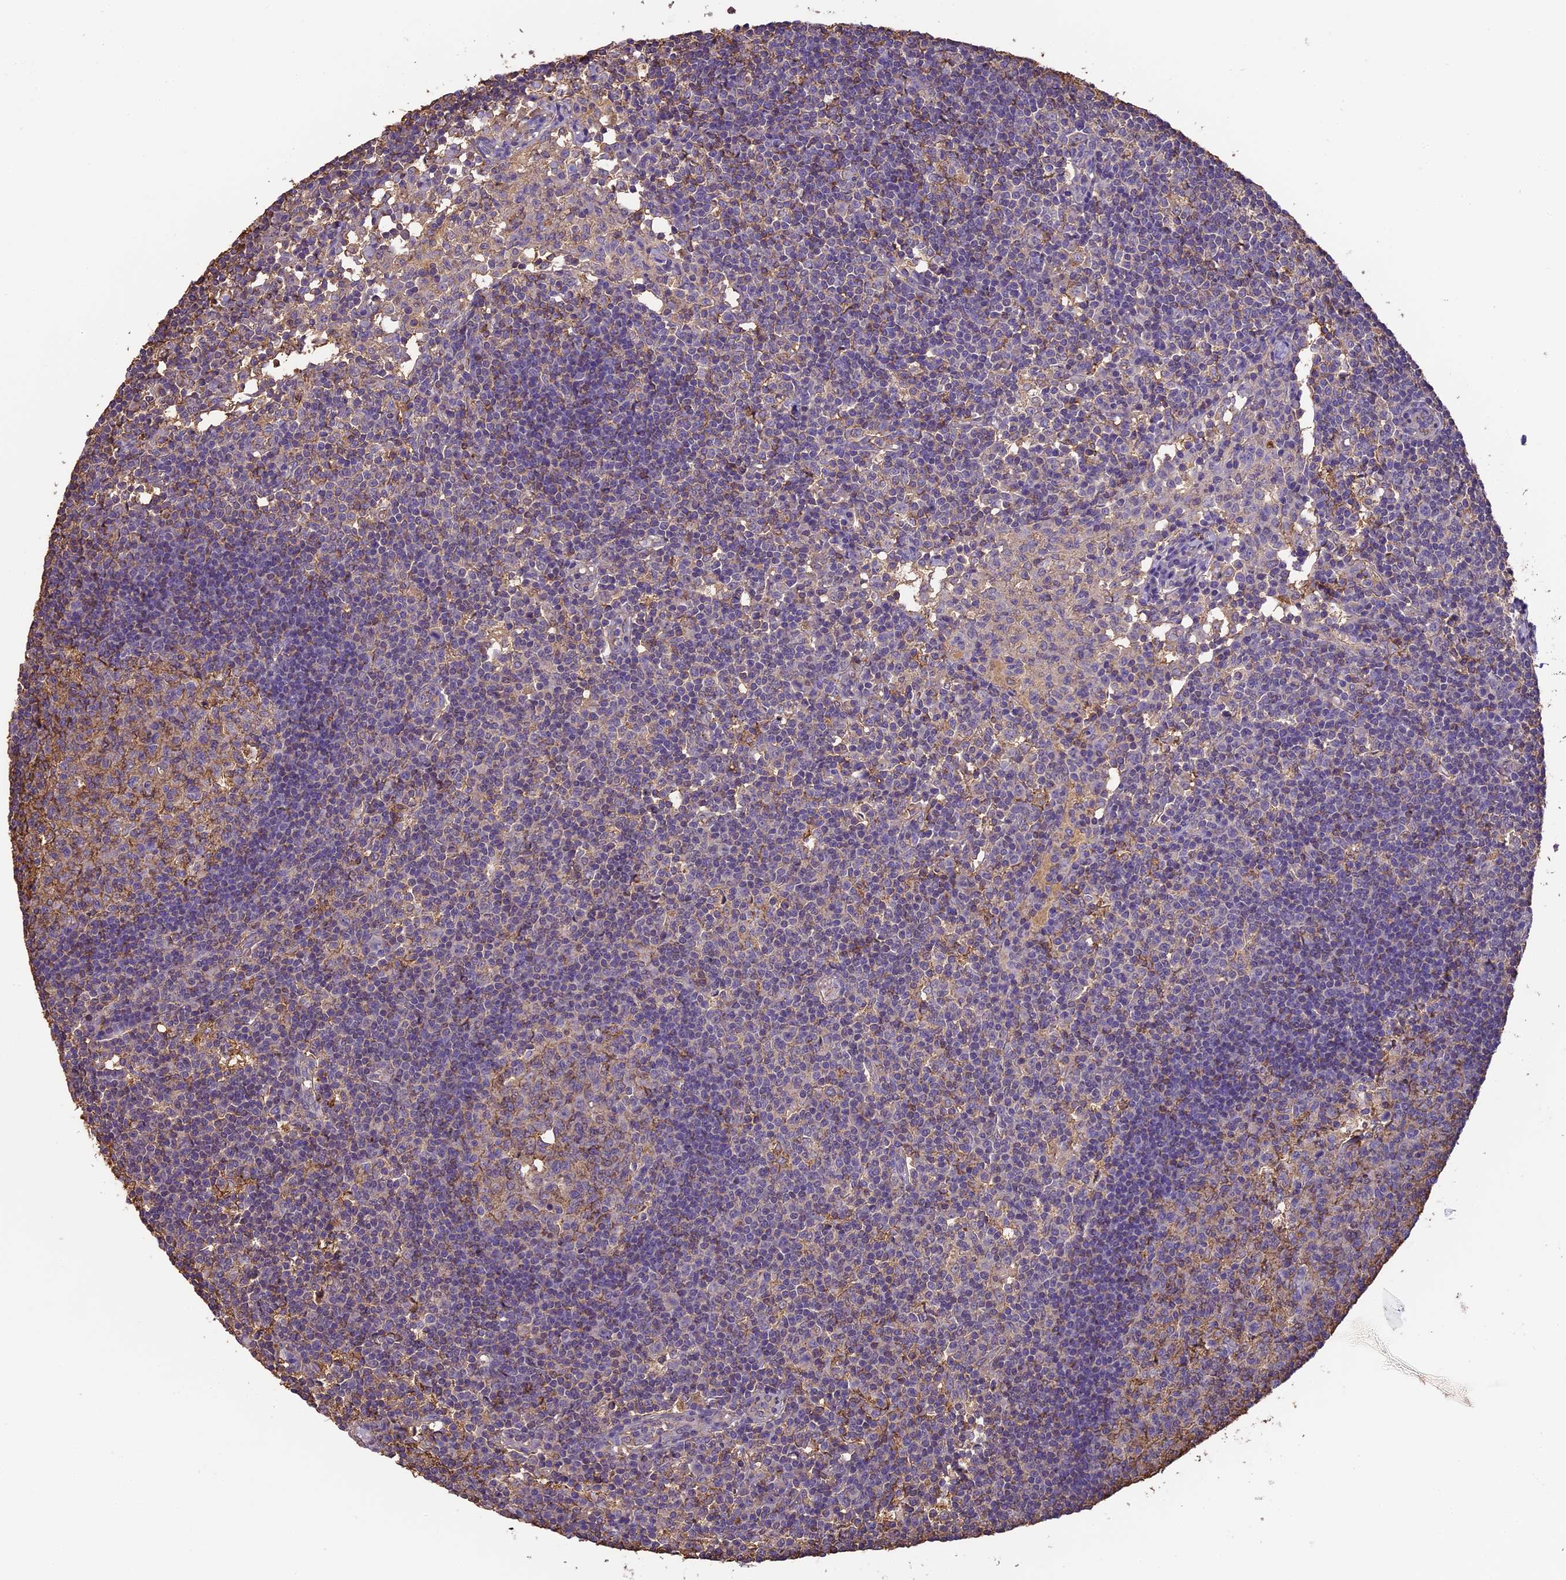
{"staining": {"intensity": "negative", "quantity": "none", "location": "none"}, "tissue": "lymph node", "cell_type": "Germinal center cells", "image_type": "normal", "snomed": [{"axis": "morphology", "description": "Normal tissue, NOS"}, {"axis": "topography", "description": "Lymph node"}], "caption": "DAB immunohistochemical staining of unremarkable human lymph node reveals no significant positivity in germinal center cells. The staining is performed using DAB brown chromogen with nuclei counter-stained in using hematoxylin.", "gene": "ARHGAP19", "patient": {"sex": "female", "age": 55}}